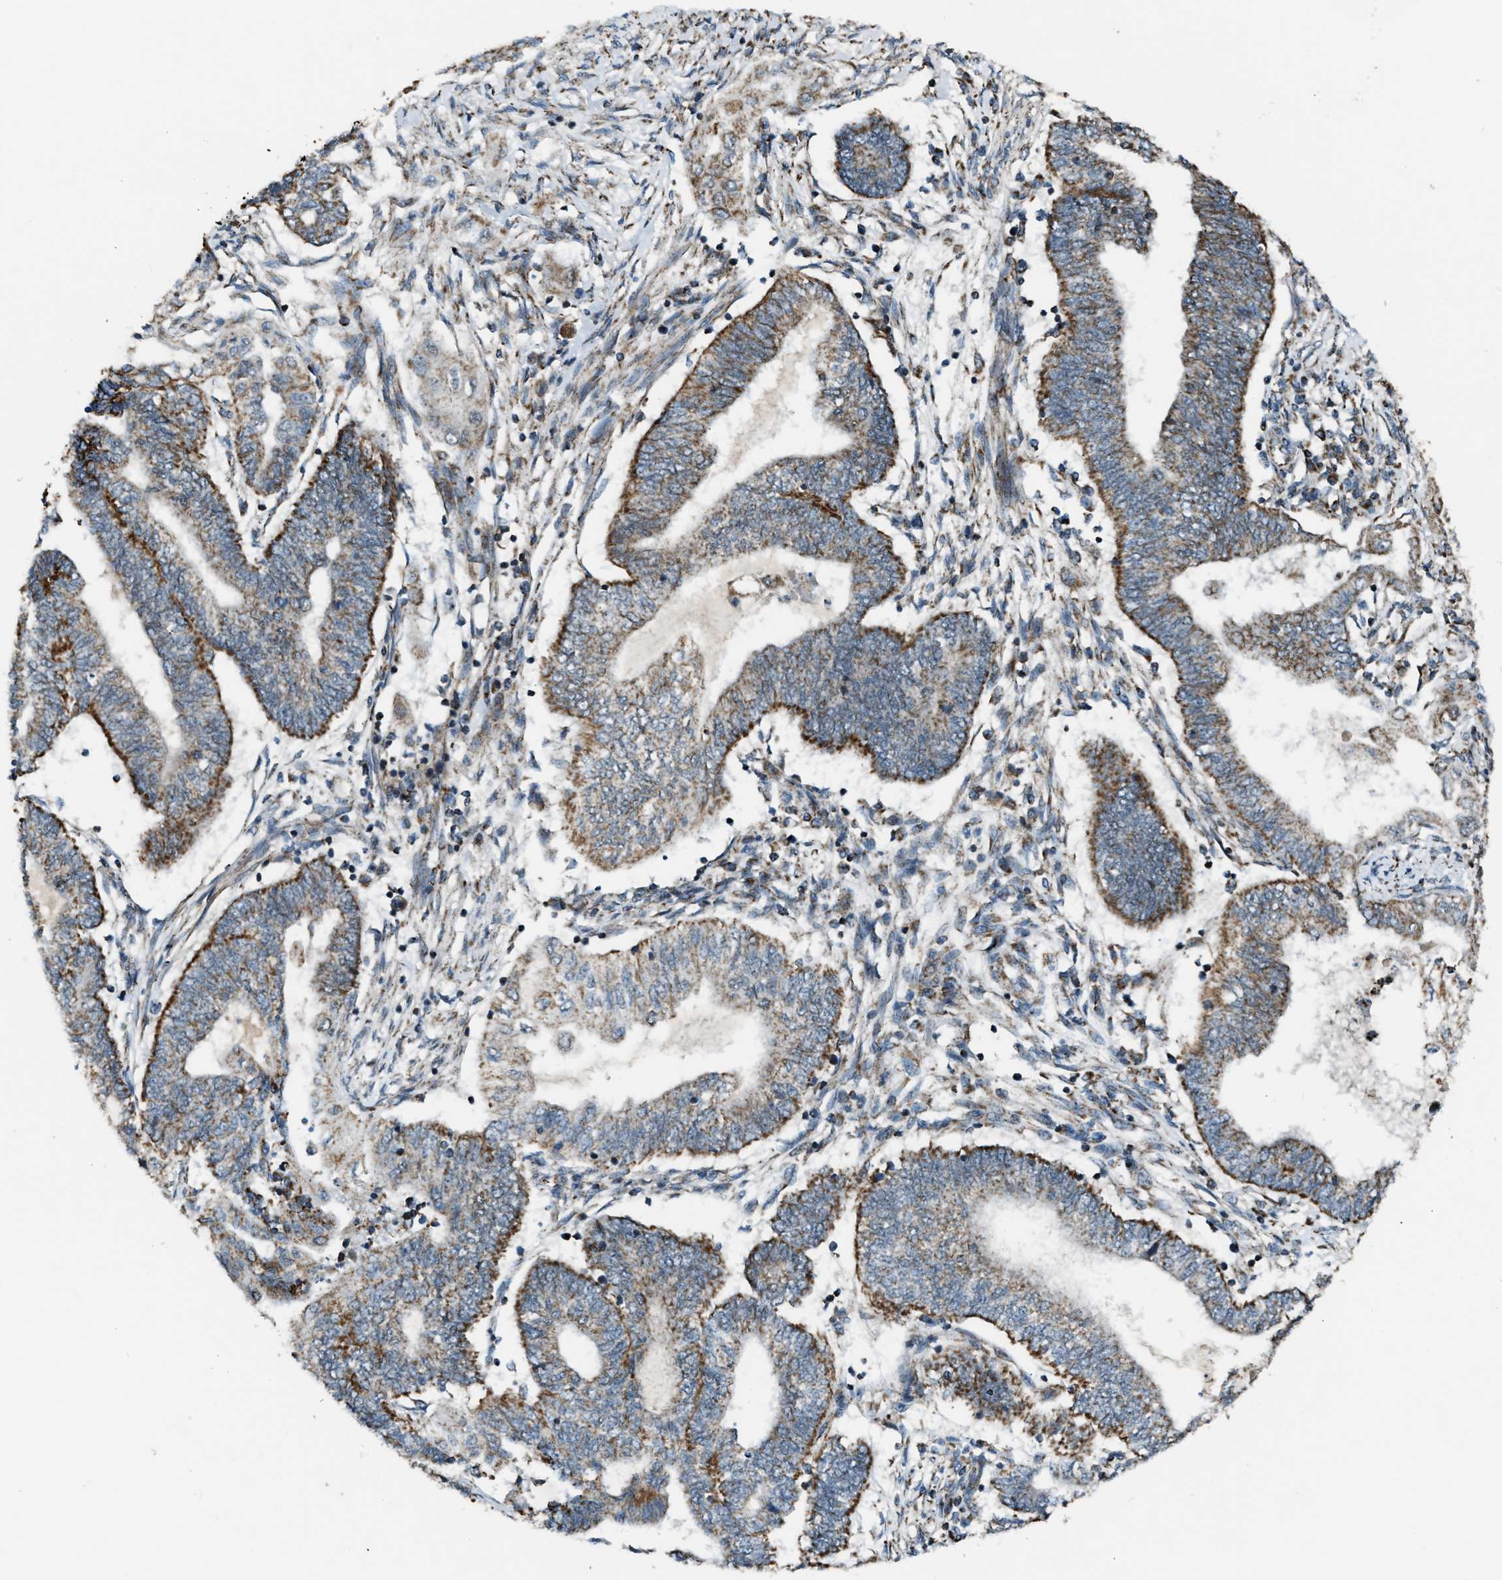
{"staining": {"intensity": "strong", "quantity": "25%-75%", "location": "cytoplasmic/membranous"}, "tissue": "endometrial cancer", "cell_type": "Tumor cells", "image_type": "cancer", "snomed": [{"axis": "morphology", "description": "Adenocarcinoma, NOS"}, {"axis": "topography", "description": "Uterus"}, {"axis": "topography", "description": "Endometrium"}], "caption": "Human adenocarcinoma (endometrial) stained for a protein (brown) reveals strong cytoplasmic/membranous positive staining in about 25%-75% of tumor cells.", "gene": "CHN2", "patient": {"sex": "female", "age": 70}}